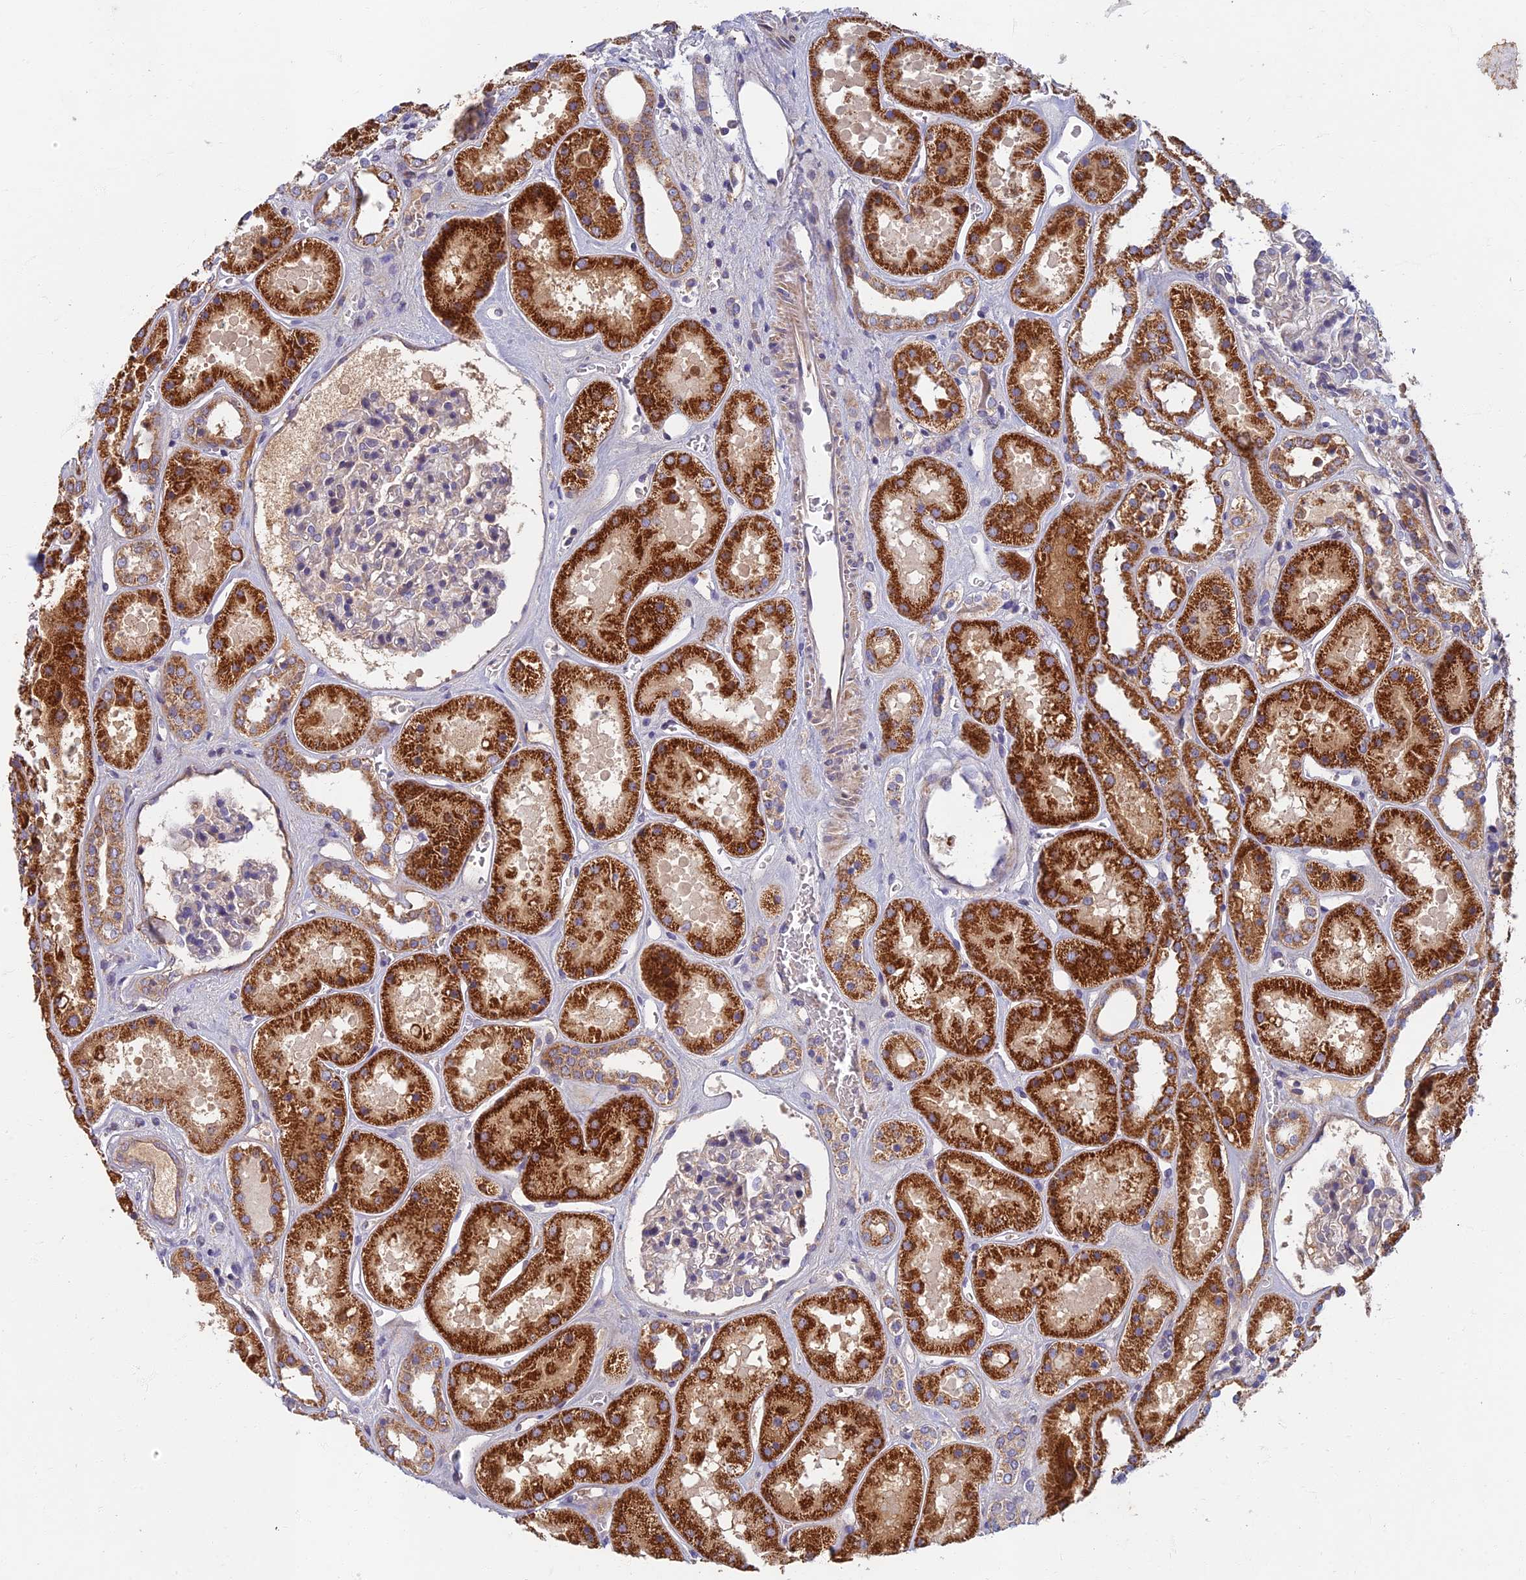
{"staining": {"intensity": "weak", "quantity": "<25%", "location": "cytoplasmic/membranous"}, "tissue": "kidney", "cell_type": "Cells in glomeruli", "image_type": "normal", "snomed": [{"axis": "morphology", "description": "Normal tissue, NOS"}, {"axis": "topography", "description": "Kidney"}], "caption": "Cells in glomeruli show no significant staining in benign kidney.", "gene": "SOGA1", "patient": {"sex": "female", "age": 41}}